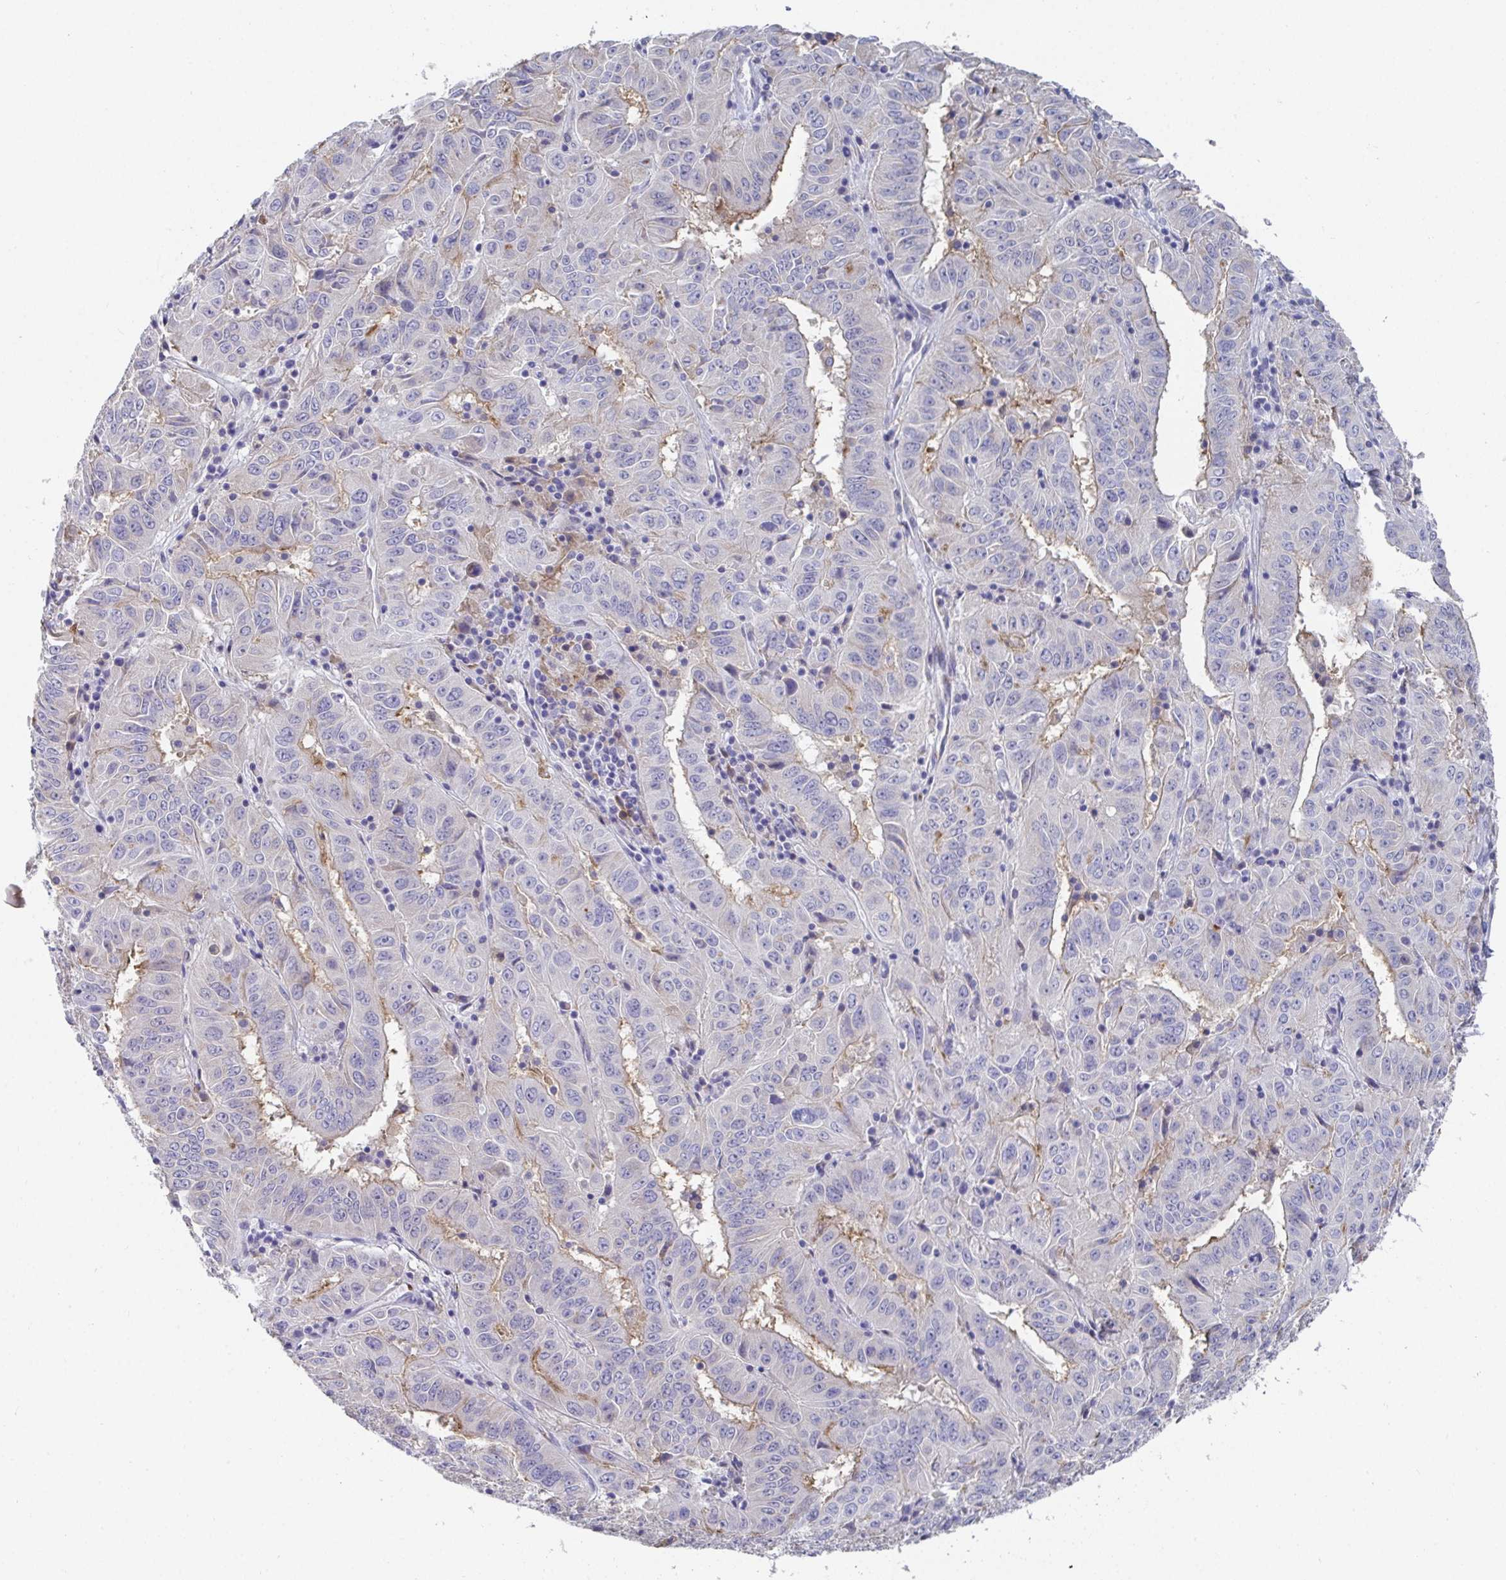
{"staining": {"intensity": "weak", "quantity": "<25%", "location": "cytoplasmic/membranous"}, "tissue": "pancreatic cancer", "cell_type": "Tumor cells", "image_type": "cancer", "snomed": [{"axis": "morphology", "description": "Adenocarcinoma, NOS"}, {"axis": "topography", "description": "Pancreas"}], "caption": "High power microscopy histopathology image of an IHC micrograph of pancreatic cancer, revealing no significant expression in tumor cells.", "gene": "TAS2R39", "patient": {"sex": "male", "age": 63}}